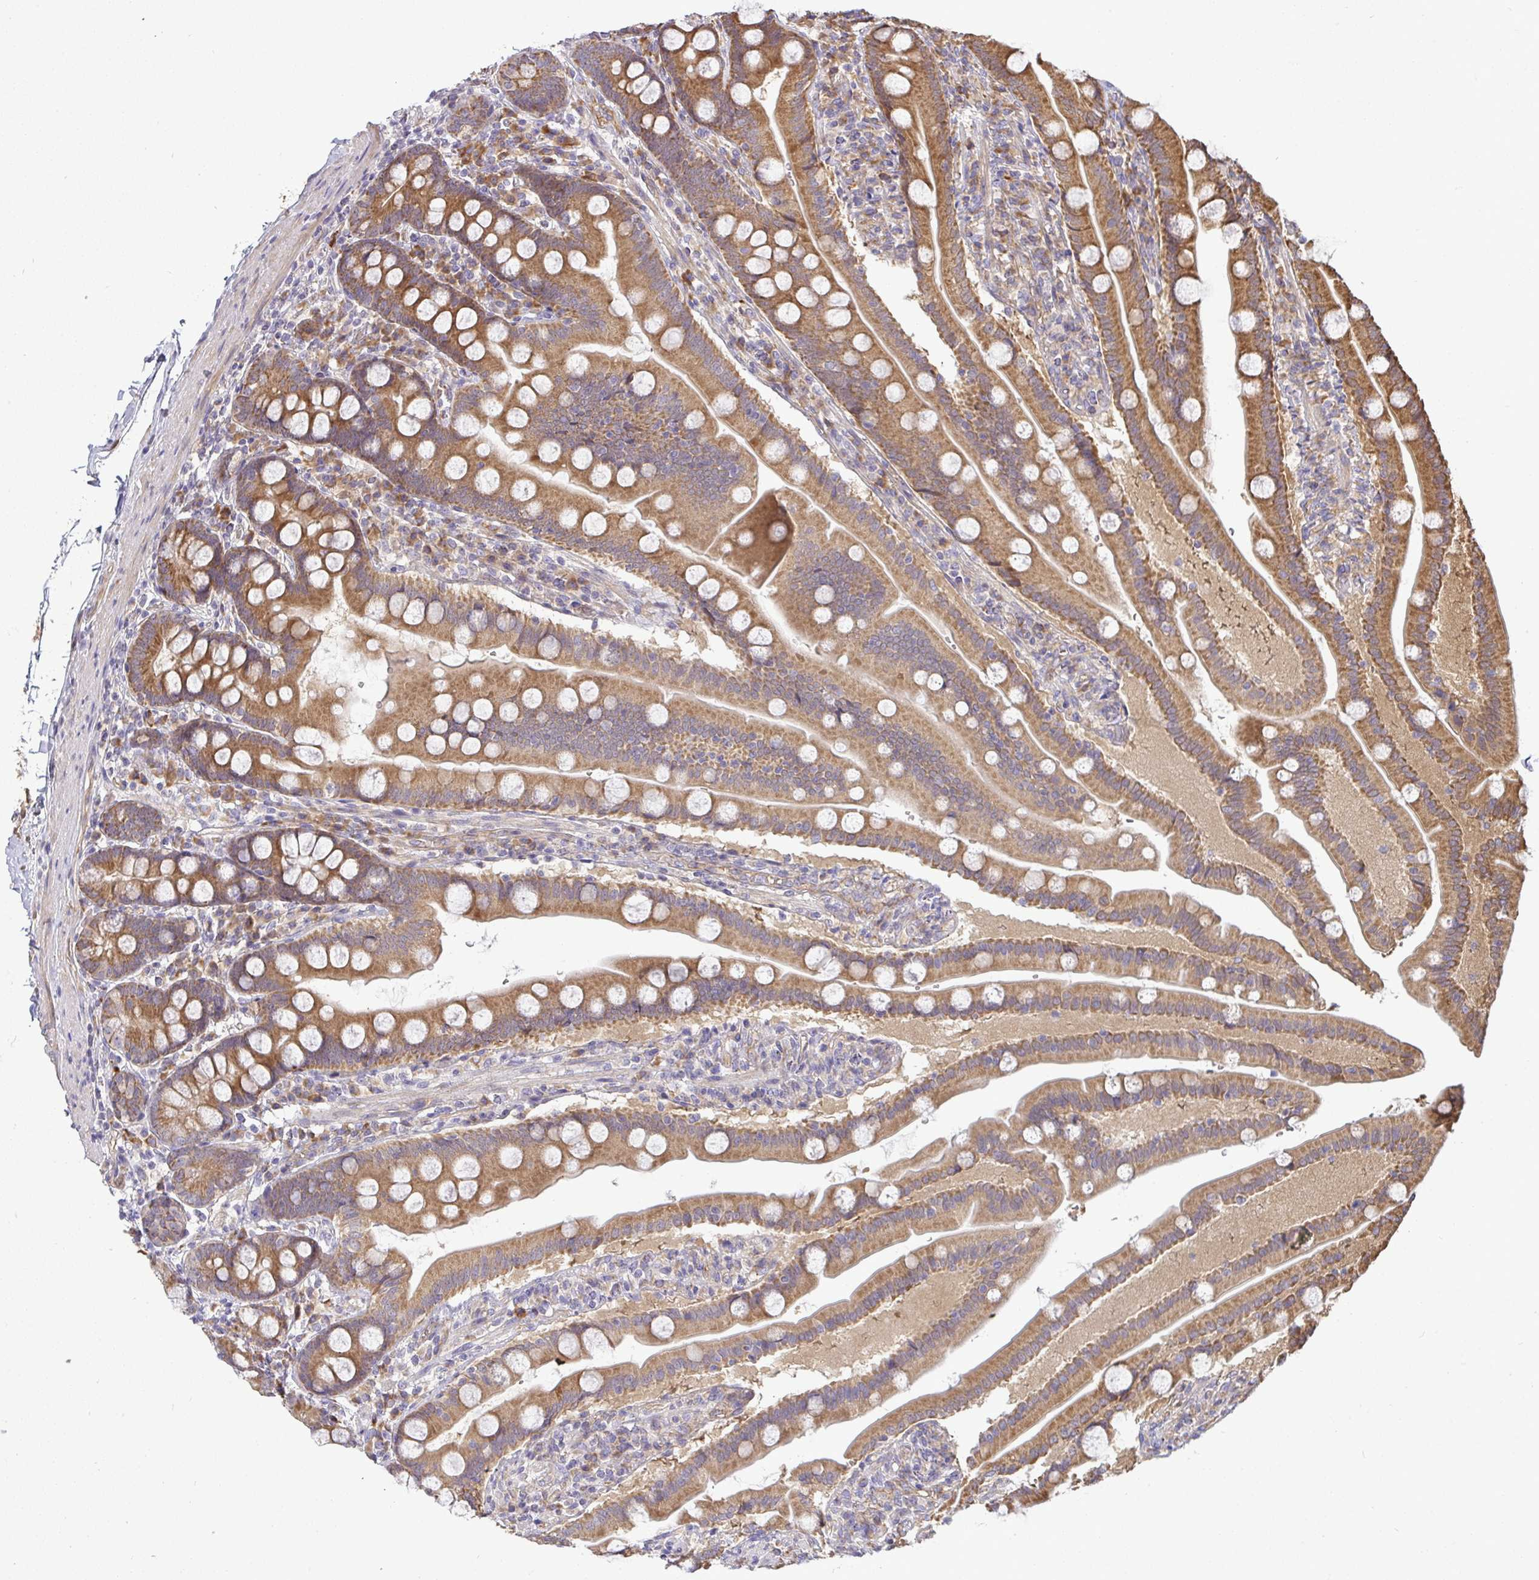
{"staining": {"intensity": "moderate", "quantity": ">75%", "location": "cytoplasmic/membranous"}, "tissue": "duodenum", "cell_type": "Glandular cells", "image_type": "normal", "snomed": [{"axis": "morphology", "description": "Normal tissue, NOS"}, {"axis": "topography", "description": "Duodenum"}], "caption": "Glandular cells show medium levels of moderate cytoplasmic/membranous staining in approximately >75% of cells in normal duodenum.", "gene": "B4GALT6", "patient": {"sex": "female", "age": 67}}